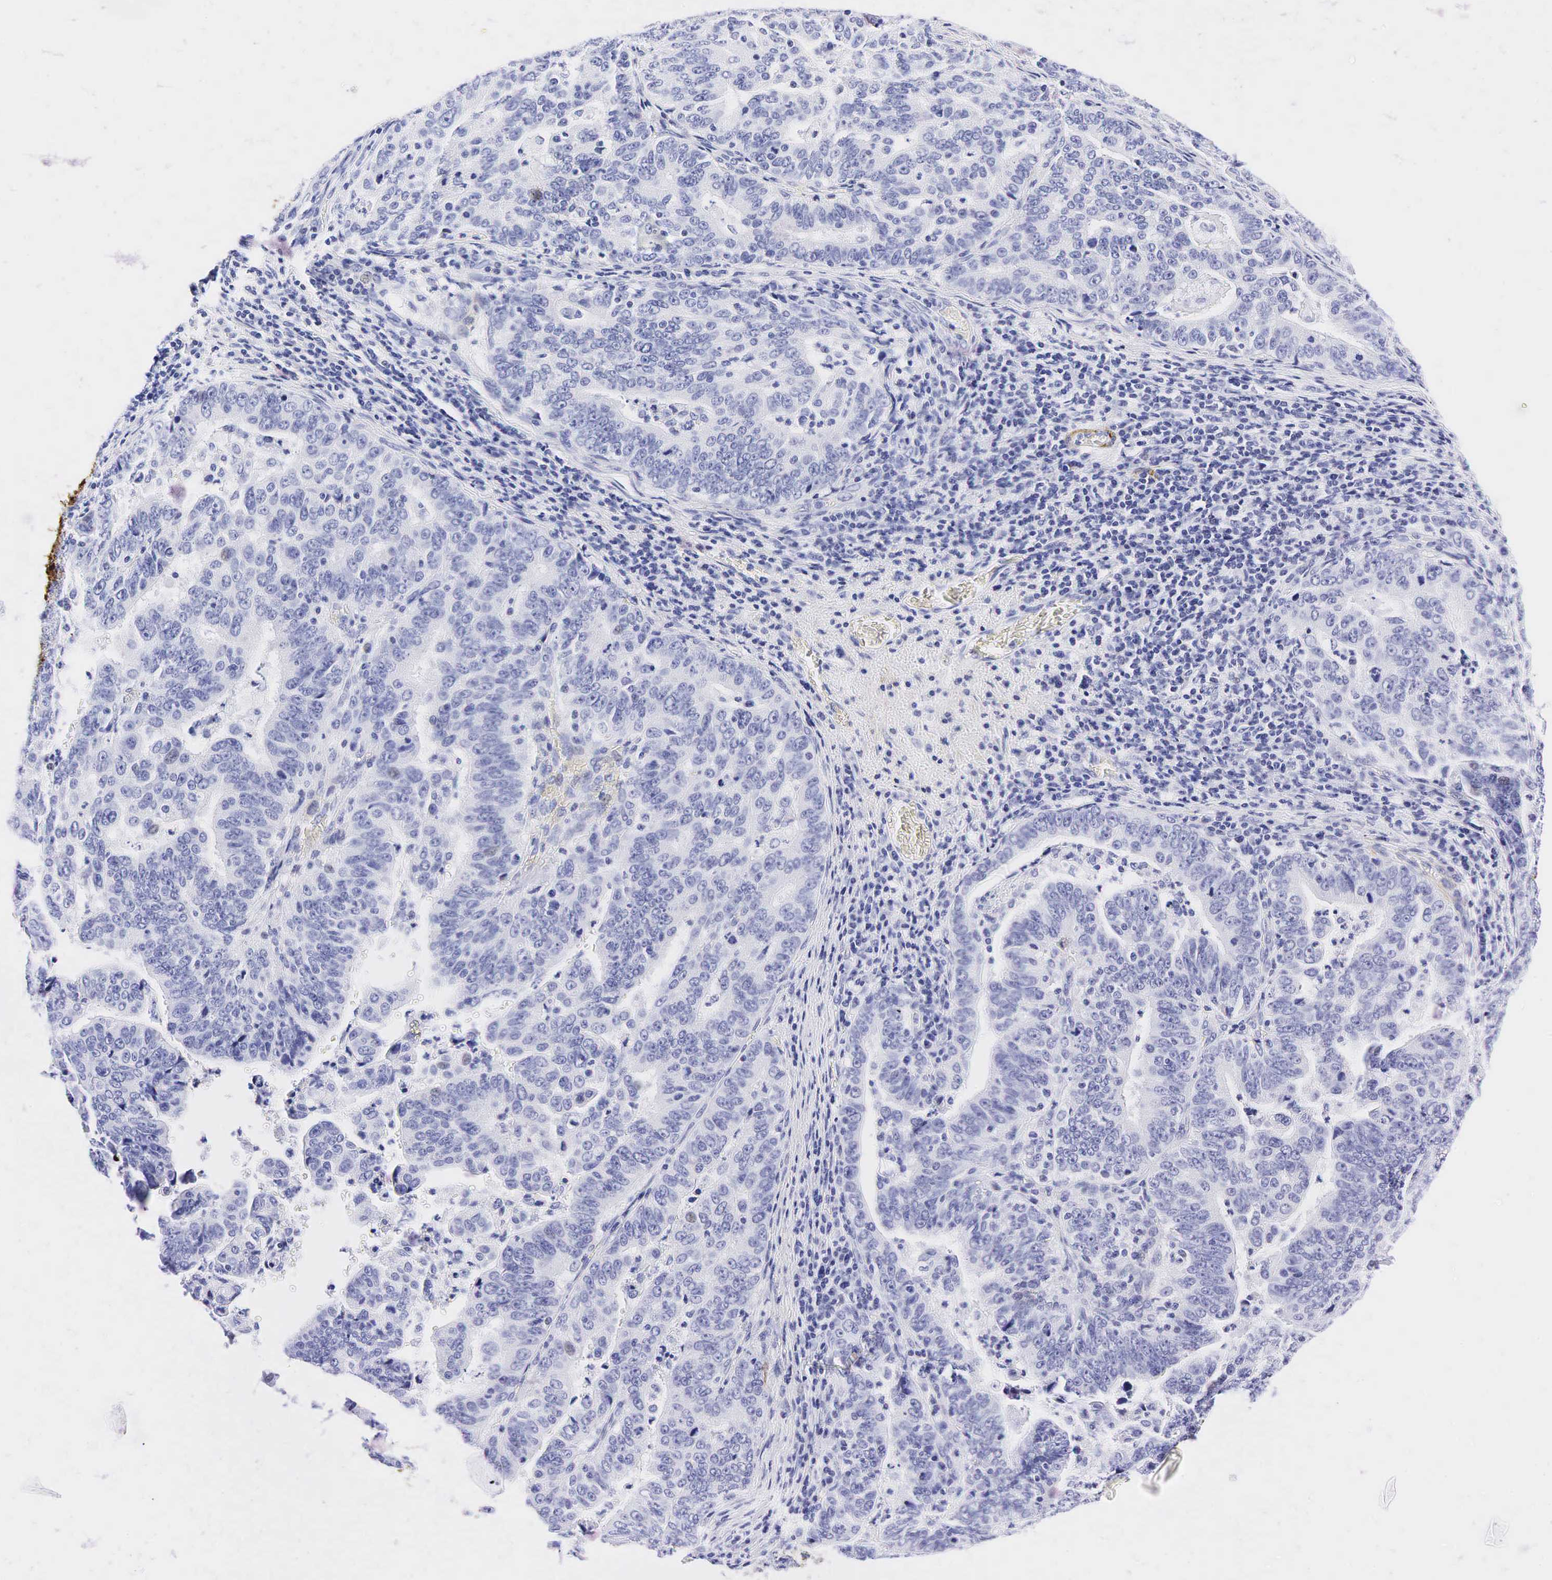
{"staining": {"intensity": "negative", "quantity": "none", "location": "none"}, "tissue": "stomach cancer", "cell_type": "Tumor cells", "image_type": "cancer", "snomed": [{"axis": "morphology", "description": "Adenocarcinoma, NOS"}, {"axis": "topography", "description": "Stomach, upper"}], "caption": "The histopathology image reveals no significant expression in tumor cells of stomach adenocarcinoma. (DAB immunohistochemistry with hematoxylin counter stain).", "gene": "CALD1", "patient": {"sex": "female", "age": 50}}